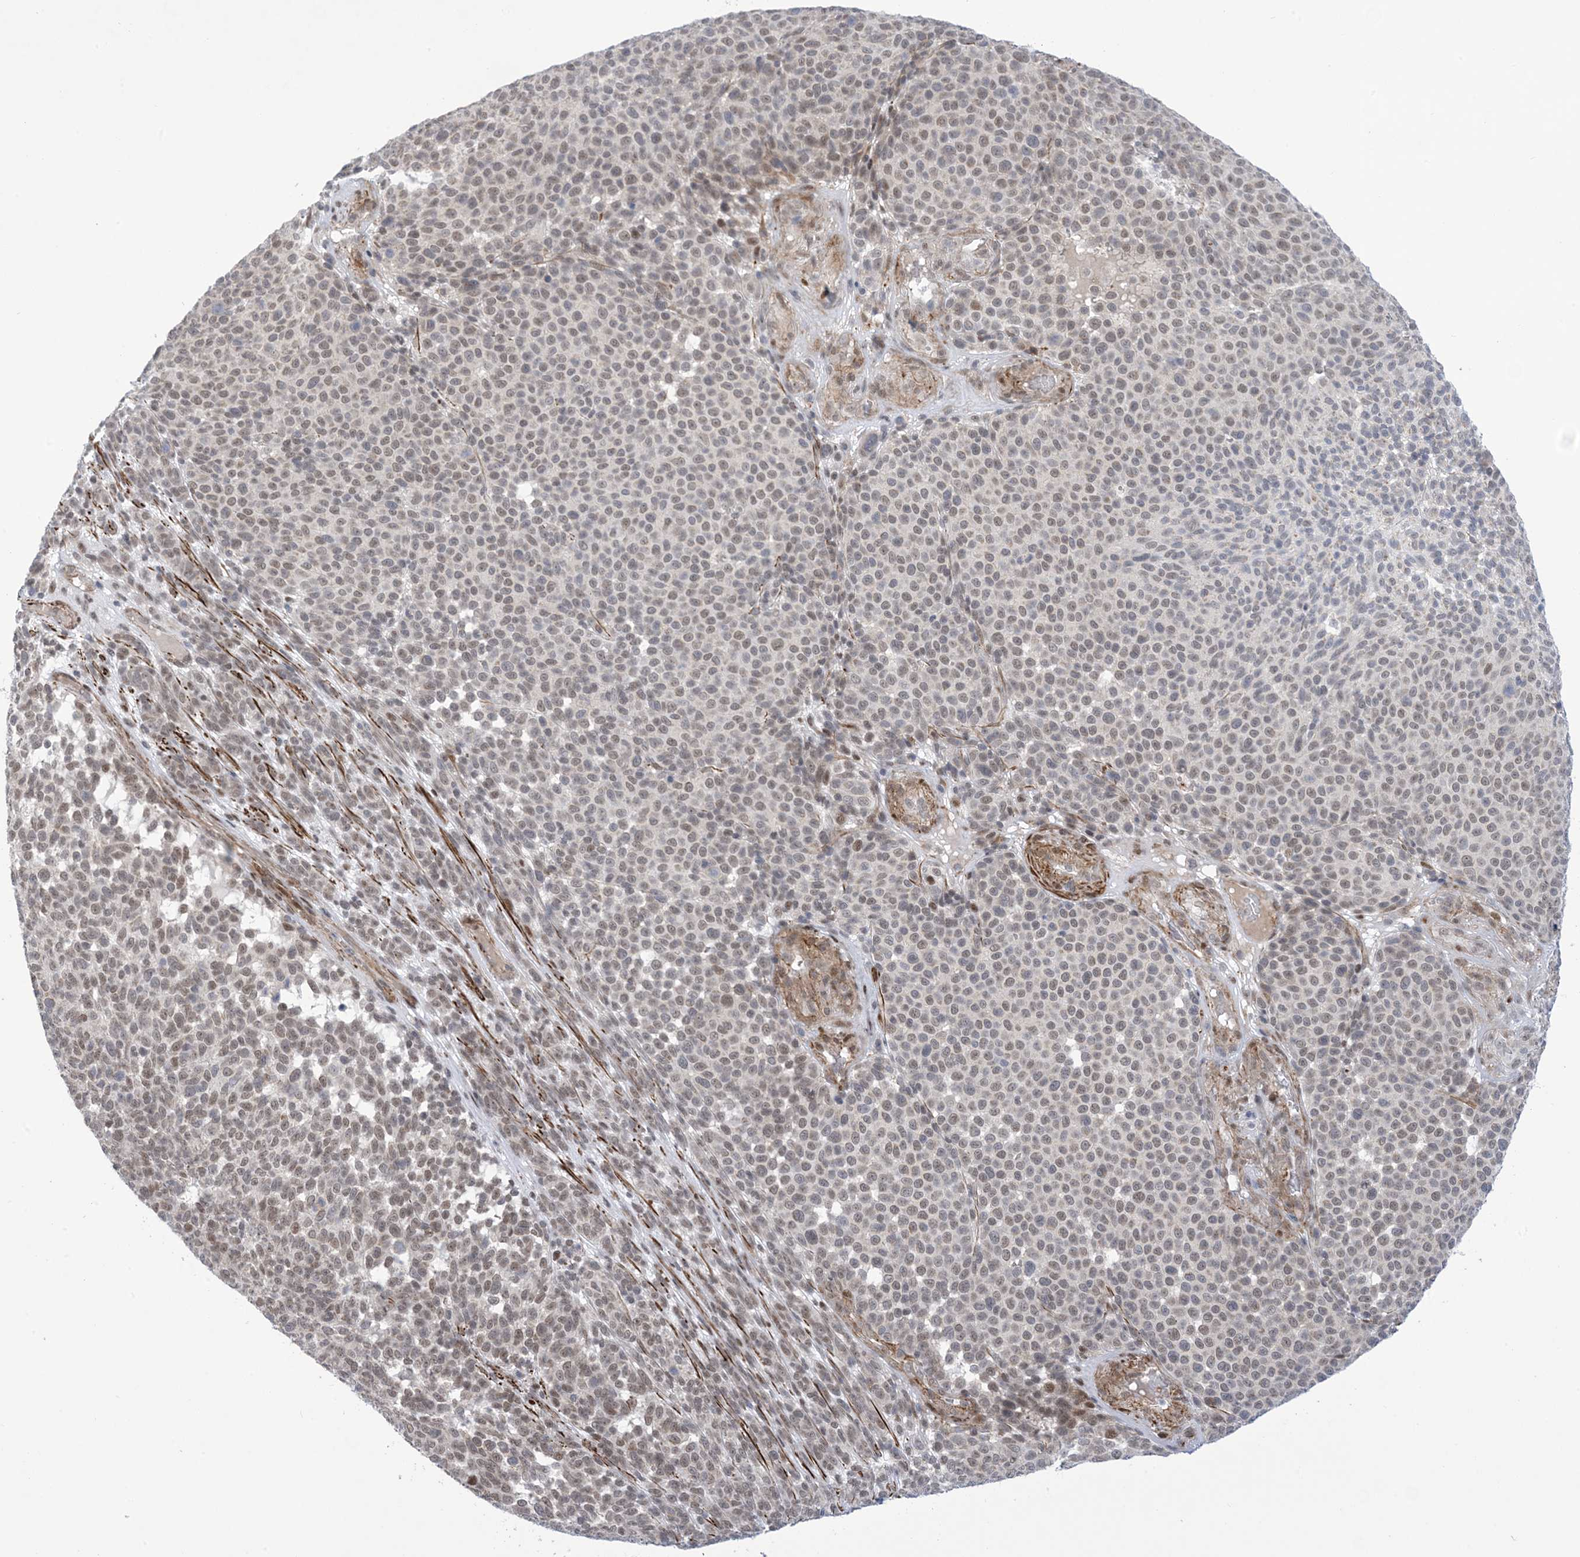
{"staining": {"intensity": "weak", "quantity": ">75%", "location": "nuclear"}, "tissue": "melanoma", "cell_type": "Tumor cells", "image_type": "cancer", "snomed": [{"axis": "morphology", "description": "Malignant melanoma, NOS"}, {"axis": "topography", "description": "Skin"}], "caption": "DAB immunohistochemical staining of malignant melanoma shows weak nuclear protein expression in about >75% of tumor cells. (DAB (3,3'-diaminobenzidine) IHC, brown staining for protein, blue staining for nuclei).", "gene": "ZNF8", "patient": {"sex": "male", "age": 49}}